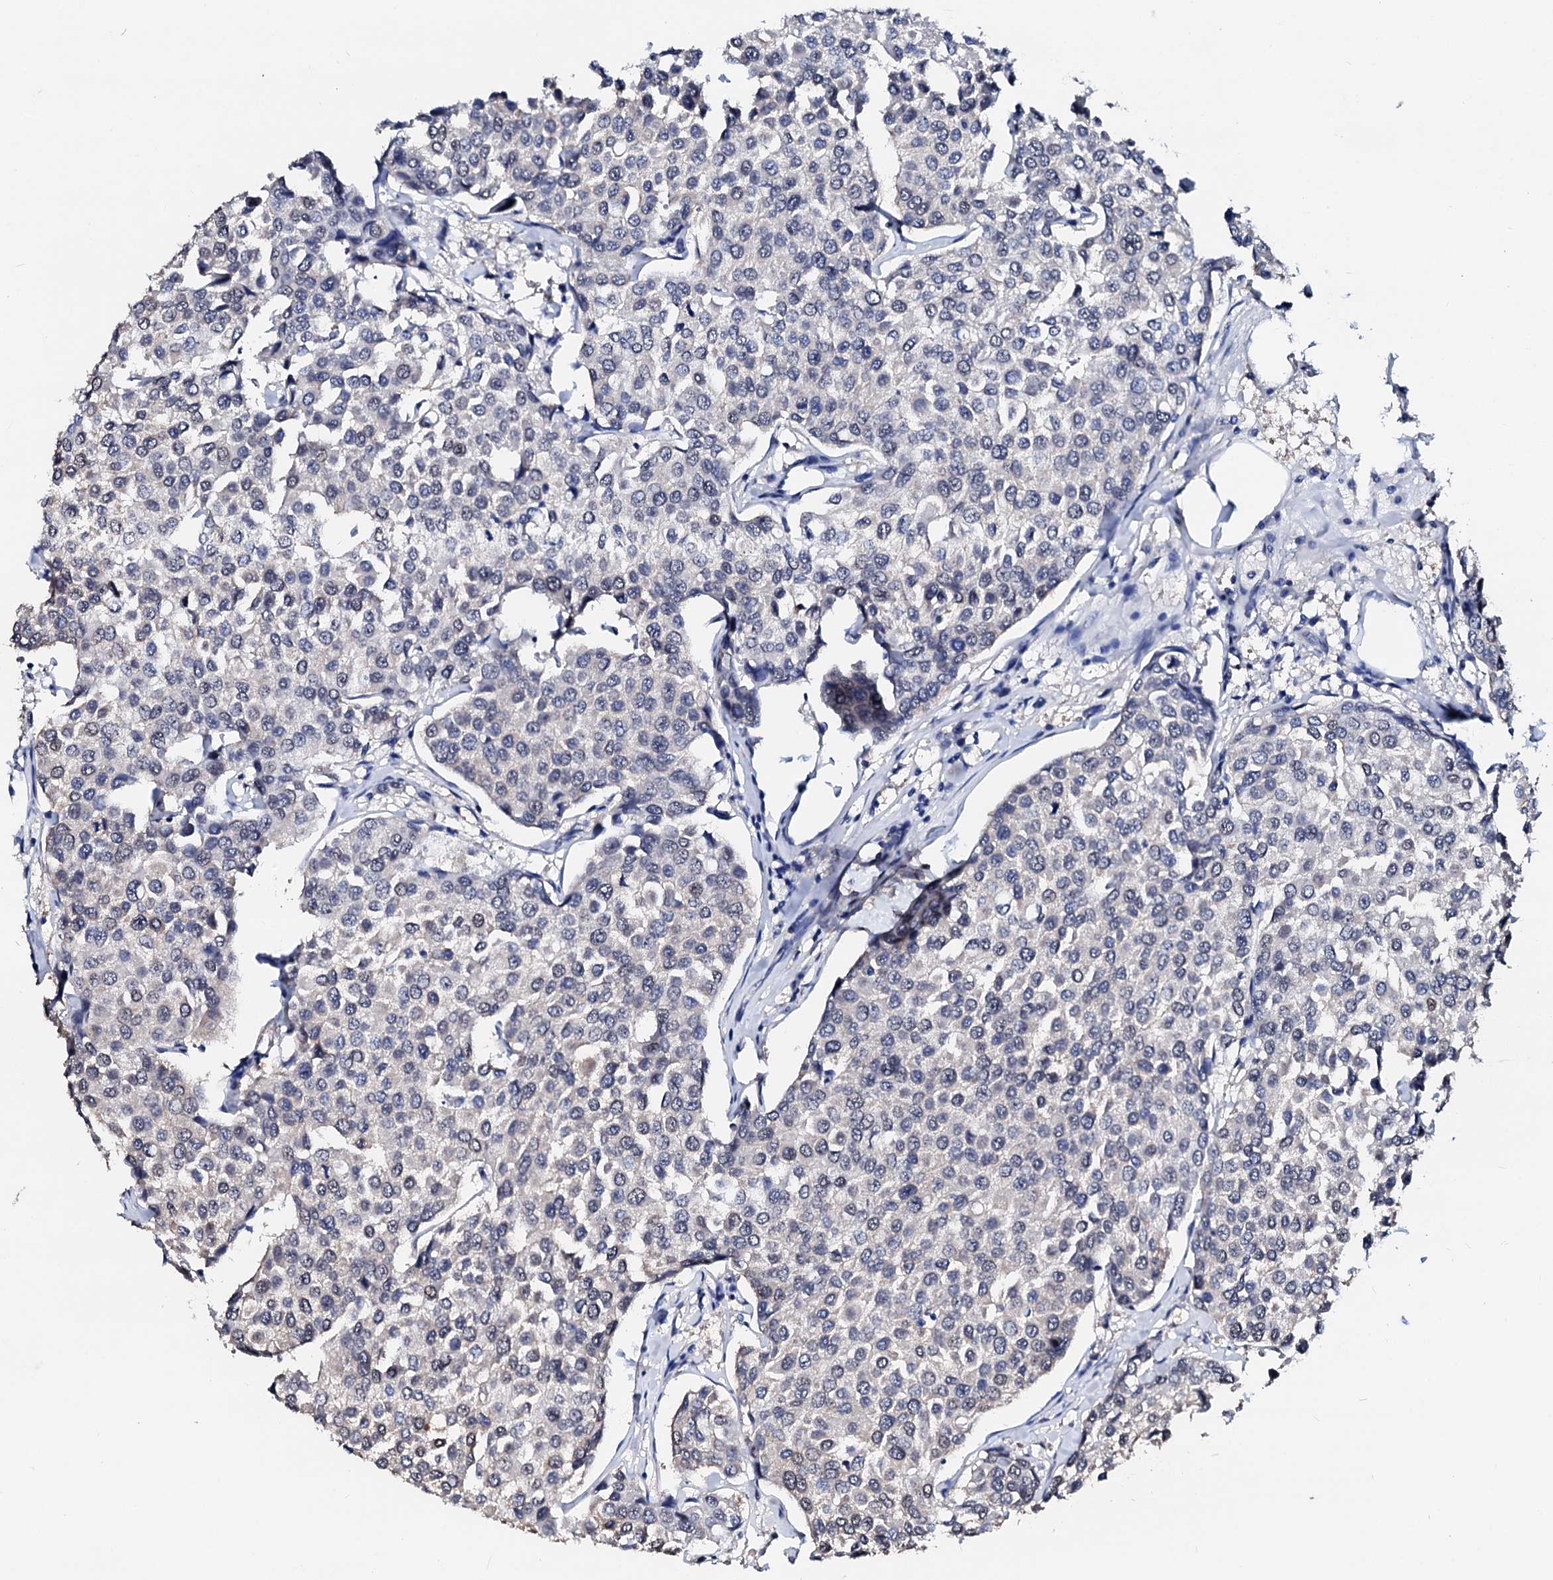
{"staining": {"intensity": "negative", "quantity": "none", "location": "none"}, "tissue": "breast cancer", "cell_type": "Tumor cells", "image_type": "cancer", "snomed": [{"axis": "morphology", "description": "Duct carcinoma"}, {"axis": "topography", "description": "Breast"}], "caption": "The micrograph shows no significant staining in tumor cells of breast cancer.", "gene": "CSN2", "patient": {"sex": "female", "age": 55}}